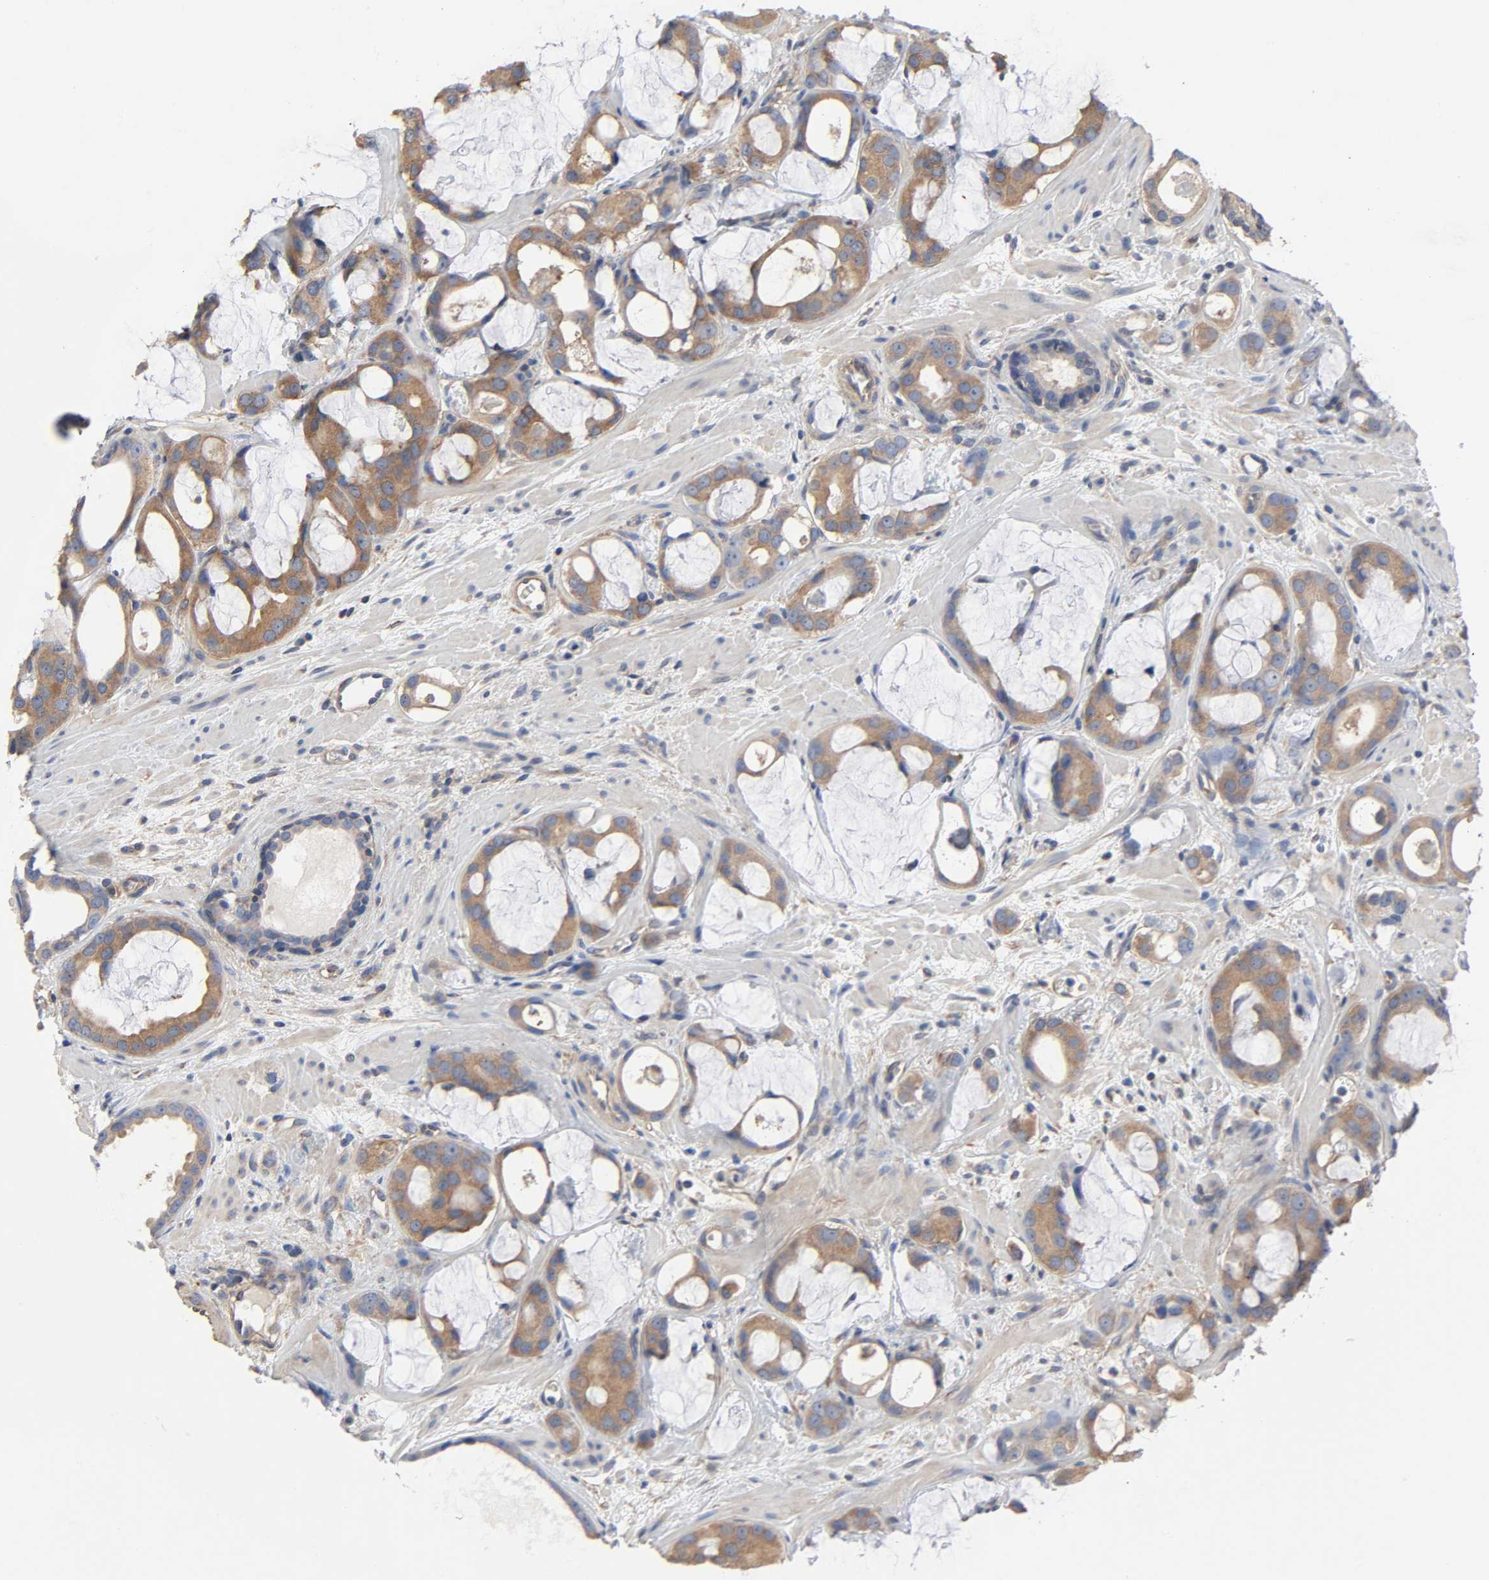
{"staining": {"intensity": "moderate", "quantity": ">75%", "location": "cytoplasmic/membranous"}, "tissue": "prostate cancer", "cell_type": "Tumor cells", "image_type": "cancer", "snomed": [{"axis": "morphology", "description": "Adenocarcinoma, Low grade"}, {"axis": "topography", "description": "Prostate"}], "caption": "High-power microscopy captured an IHC photomicrograph of adenocarcinoma (low-grade) (prostate), revealing moderate cytoplasmic/membranous staining in approximately >75% of tumor cells. (DAB = brown stain, brightfield microscopy at high magnification).", "gene": "DYNLT3", "patient": {"sex": "male", "age": 57}}